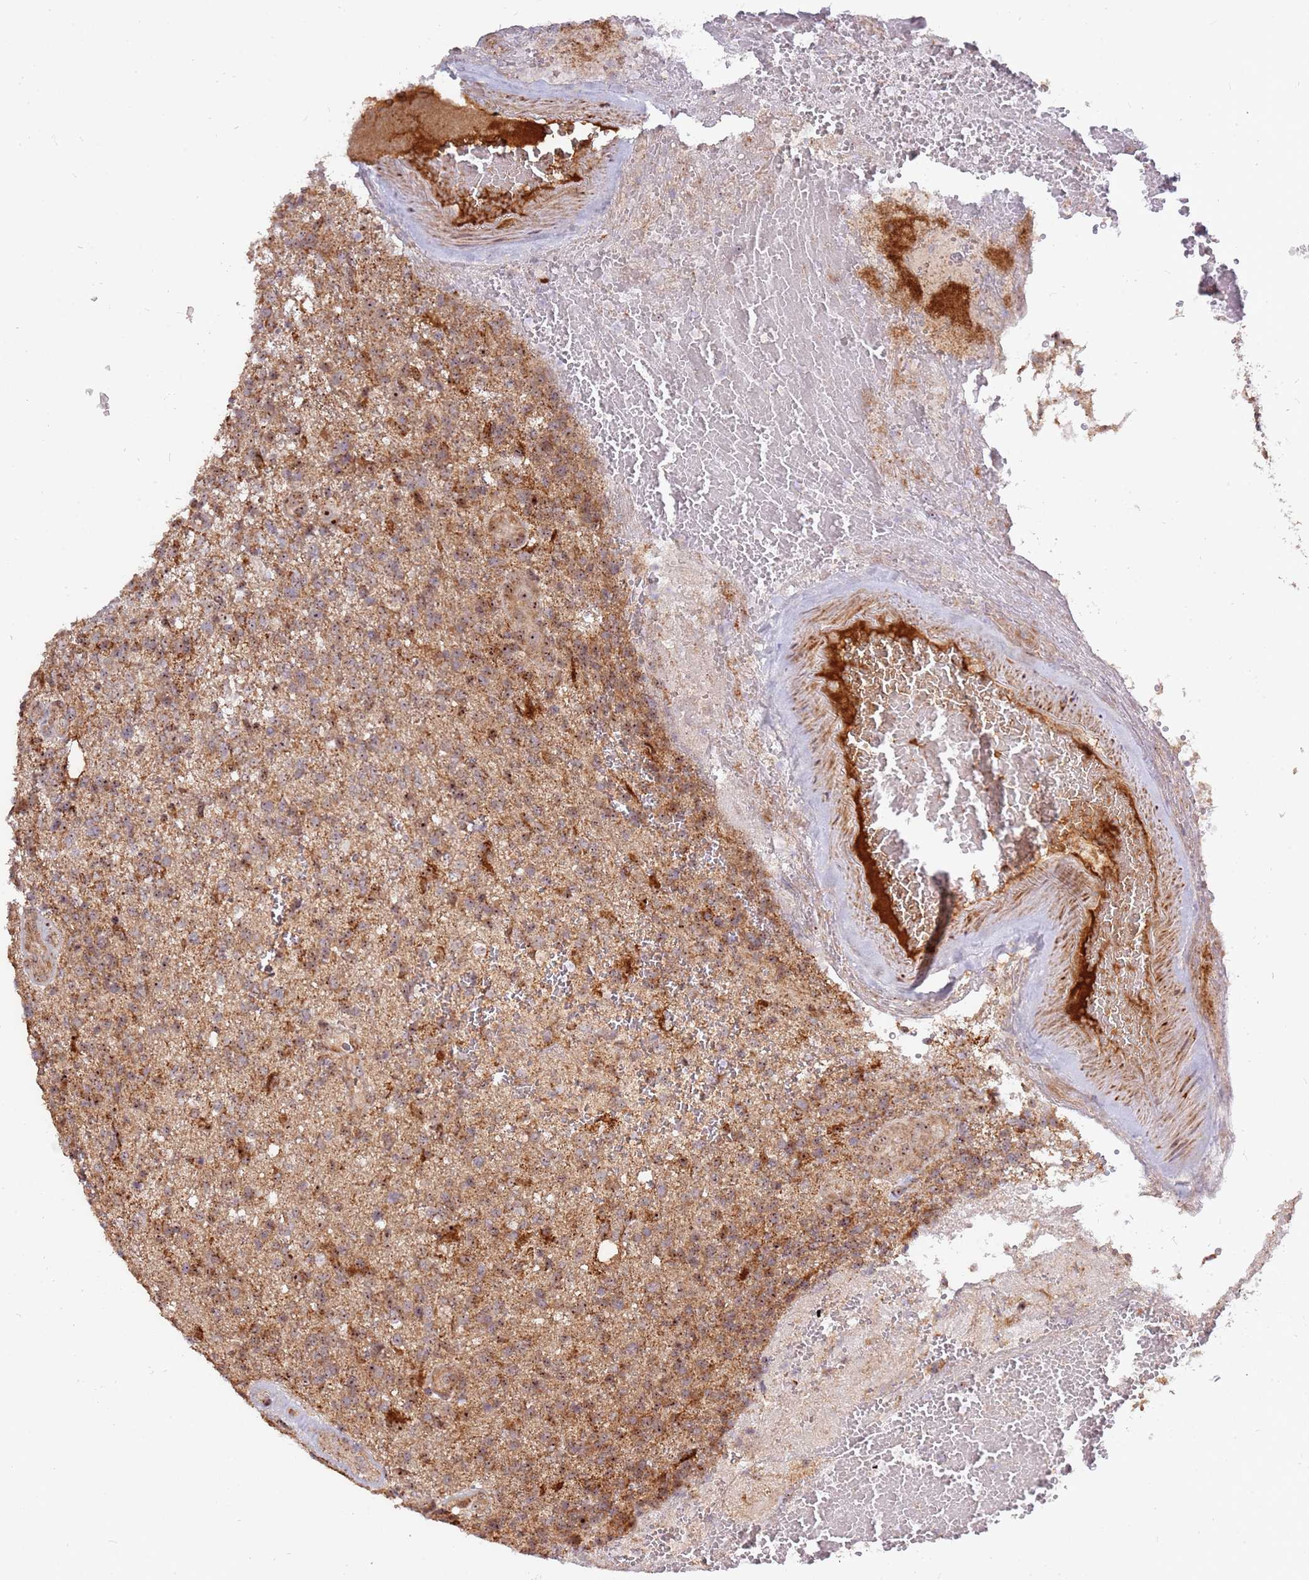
{"staining": {"intensity": "weak", "quantity": ">75%", "location": "cytoplasmic/membranous"}, "tissue": "glioma", "cell_type": "Tumor cells", "image_type": "cancer", "snomed": [{"axis": "morphology", "description": "Glioma, malignant, High grade"}, {"axis": "topography", "description": "Brain"}], "caption": "A brown stain shows weak cytoplasmic/membranous staining of a protein in human glioma tumor cells.", "gene": "KIF25", "patient": {"sex": "male", "age": 56}}